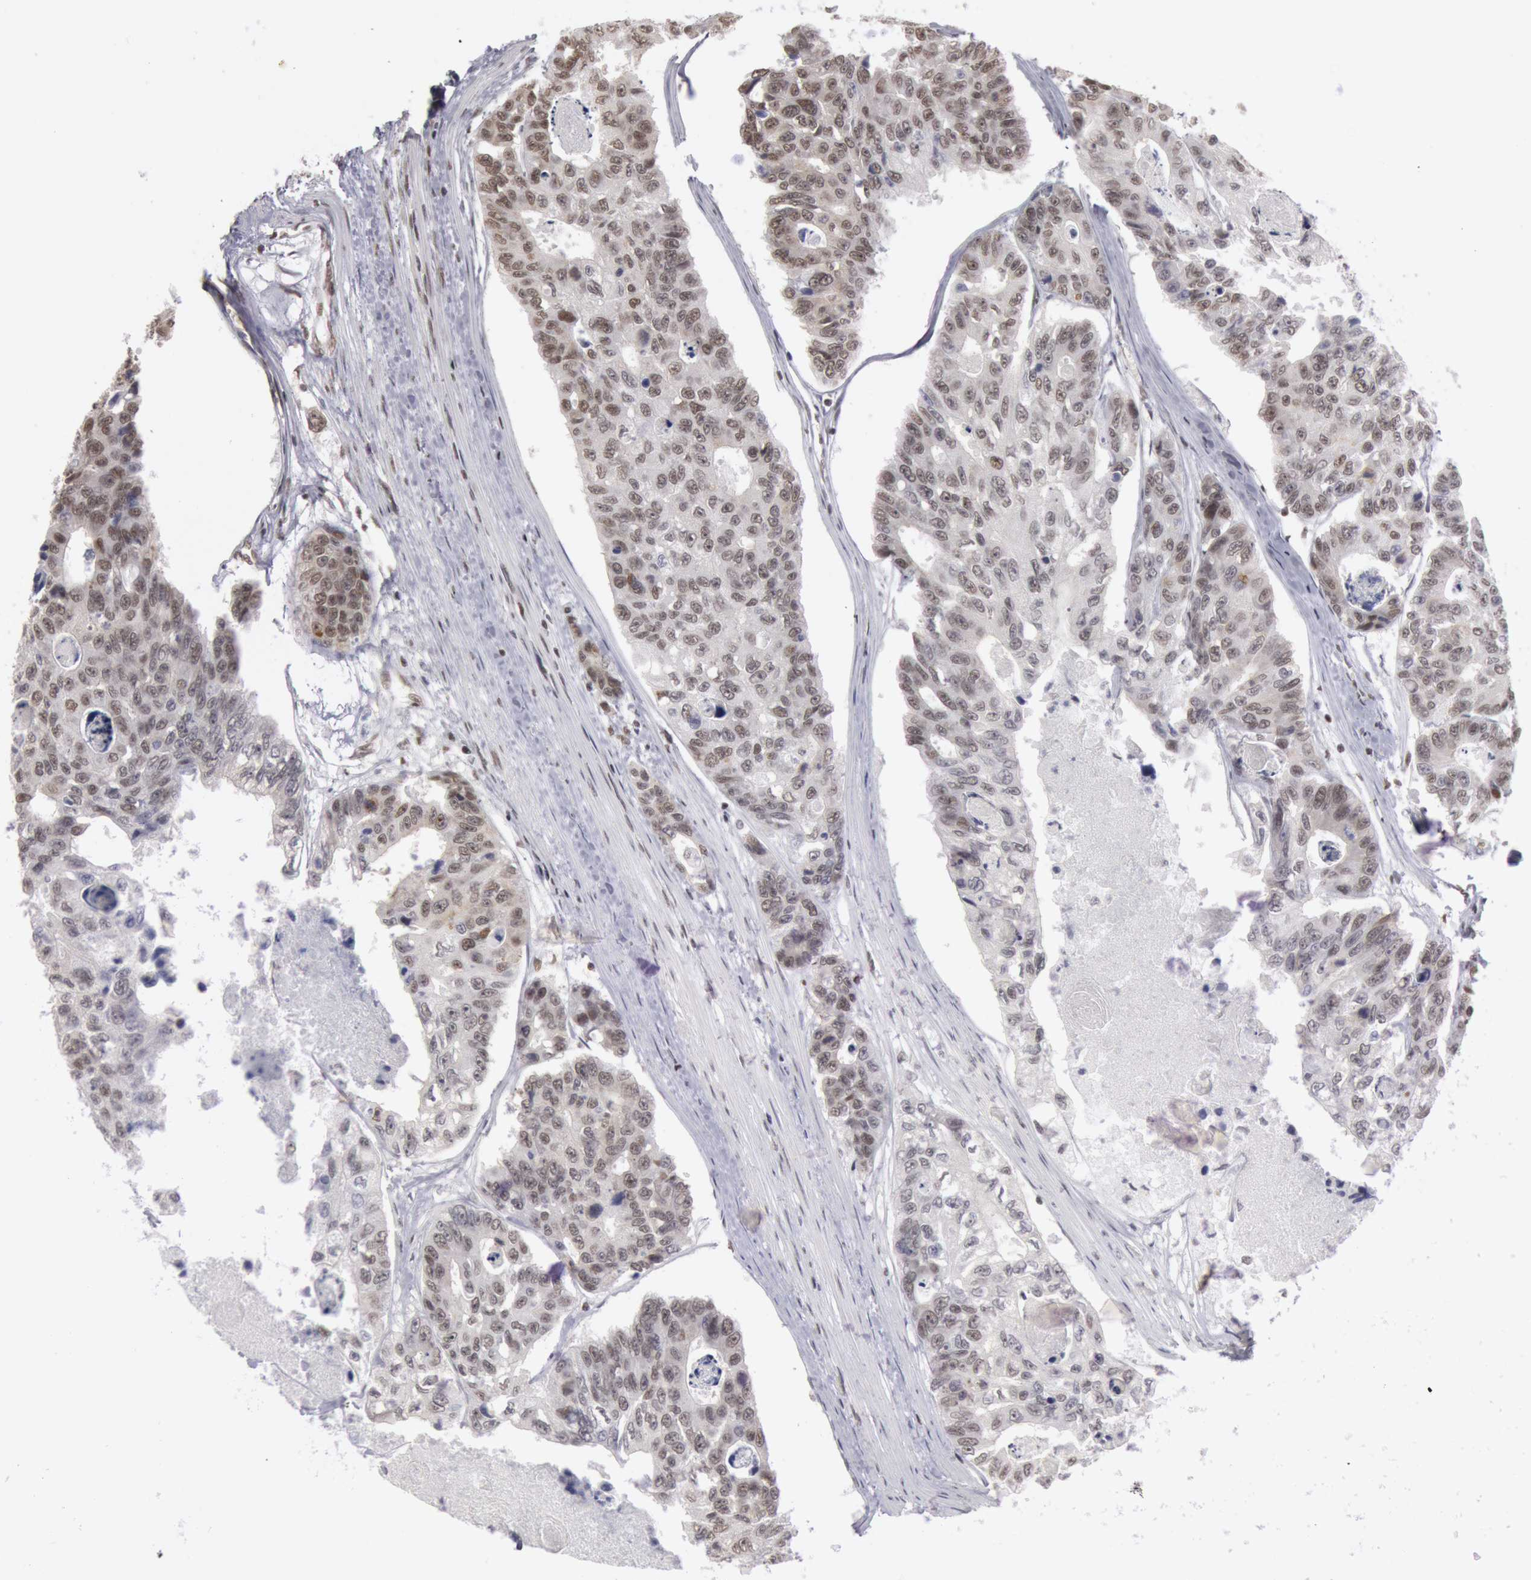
{"staining": {"intensity": "moderate", "quantity": "25%-75%", "location": "nuclear"}, "tissue": "colorectal cancer", "cell_type": "Tumor cells", "image_type": "cancer", "snomed": [{"axis": "morphology", "description": "Adenocarcinoma, NOS"}, {"axis": "topography", "description": "Colon"}], "caption": "The image reveals immunohistochemical staining of colorectal cancer (adenocarcinoma). There is moderate nuclear staining is appreciated in about 25%-75% of tumor cells. (Stains: DAB in brown, nuclei in blue, Microscopy: brightfield microscopy at high magnification).", "gene": "ESS2", "patient": {"sex": "female", "age": 86}}